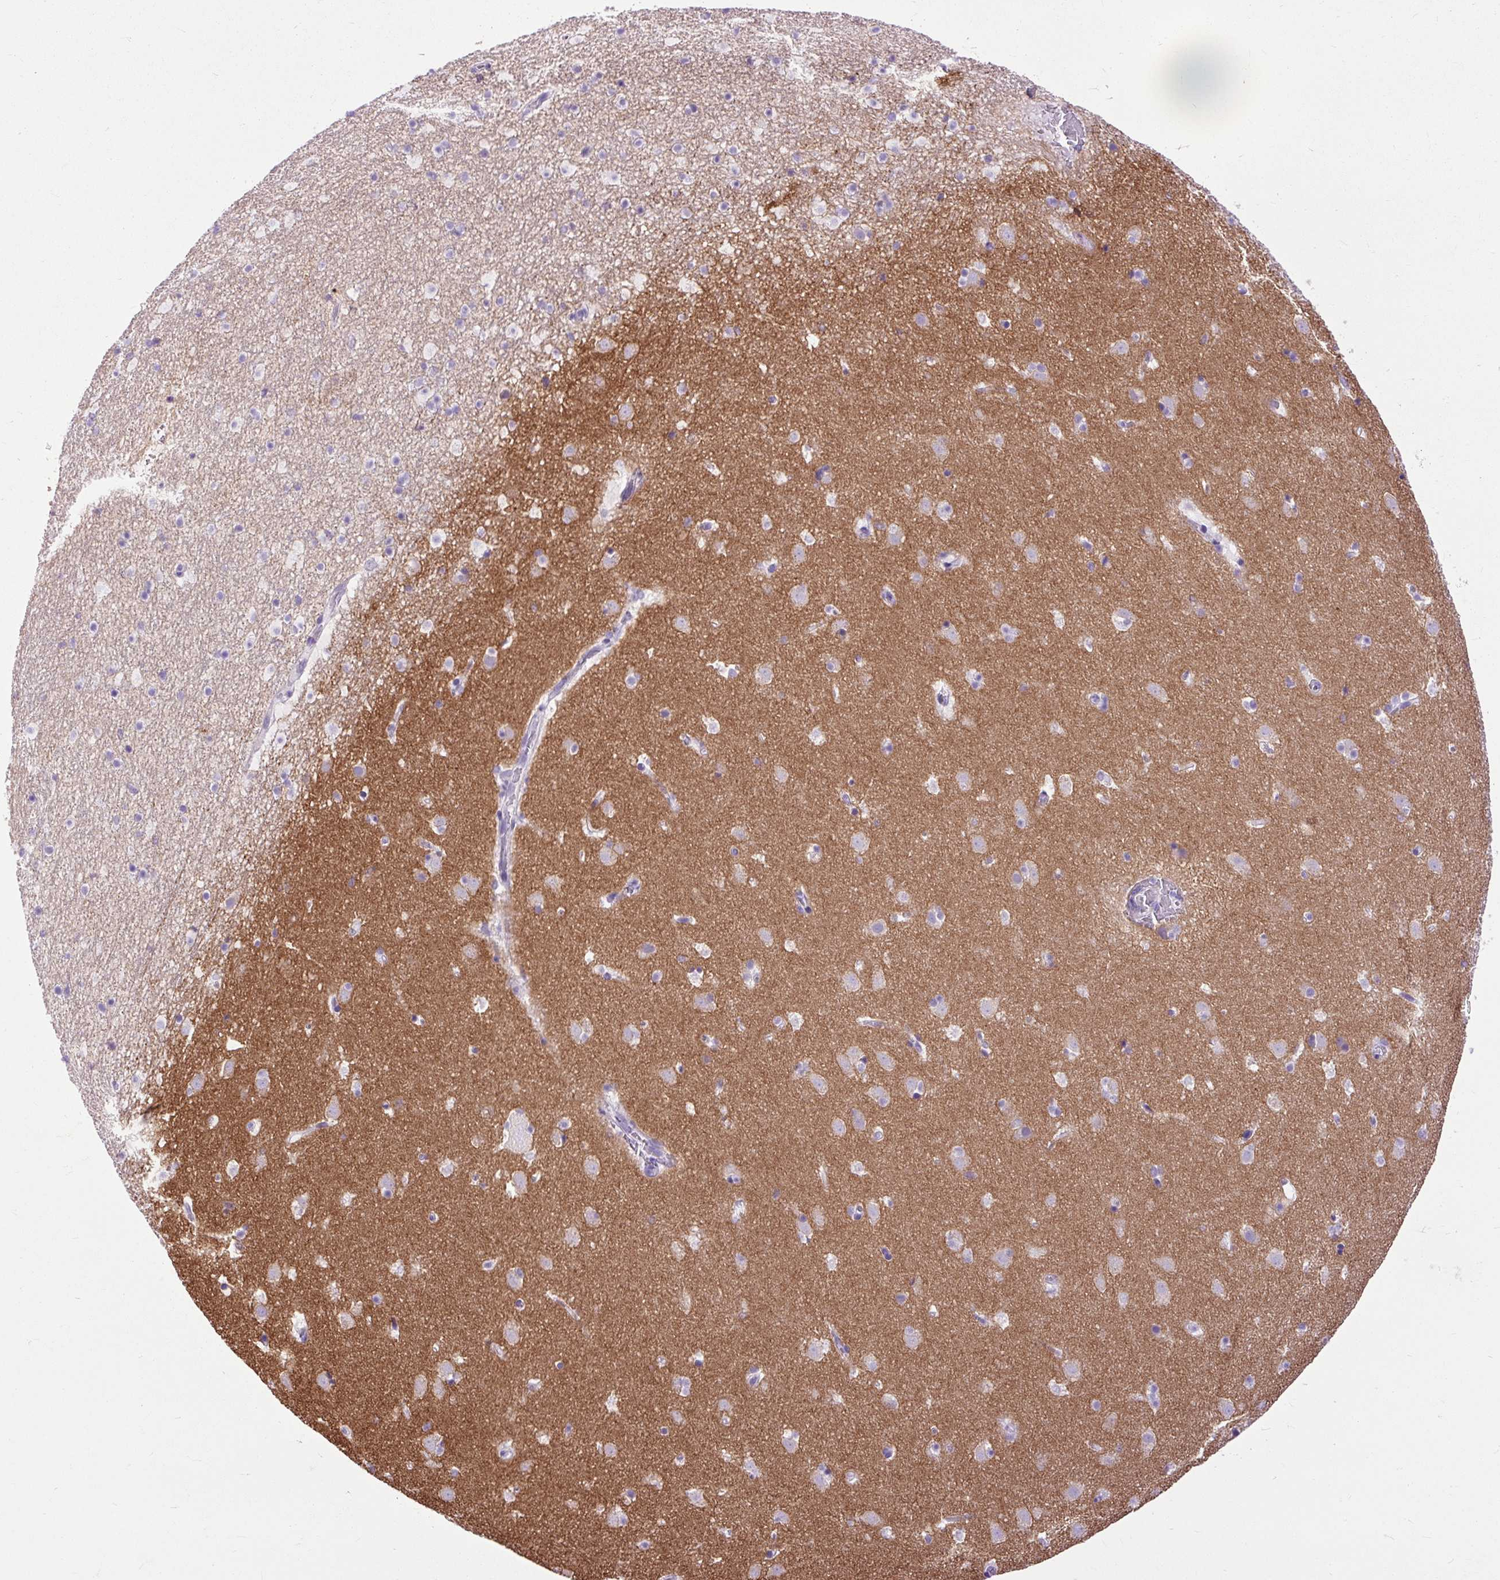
{"staining": {"intensity": "negative", "quantity": "none", "location": "none"}, "tissue": "caudate", "cell_type": "Glial cells", "image_type": "normal", "snomed": [{"axis": "morphology", "description": "Normal tissue, NOS"}, {"axis": "topography", "description": "Lateral ventricle wall"}], "caption": "This image is of benign caudate stained with immunohistochemistry to label a protein in brown with the nuclei are counter-stained blue. There is no expression in glial cells.", "gene": "DPP6", "patient": {"sex": "male", "age": 37}}